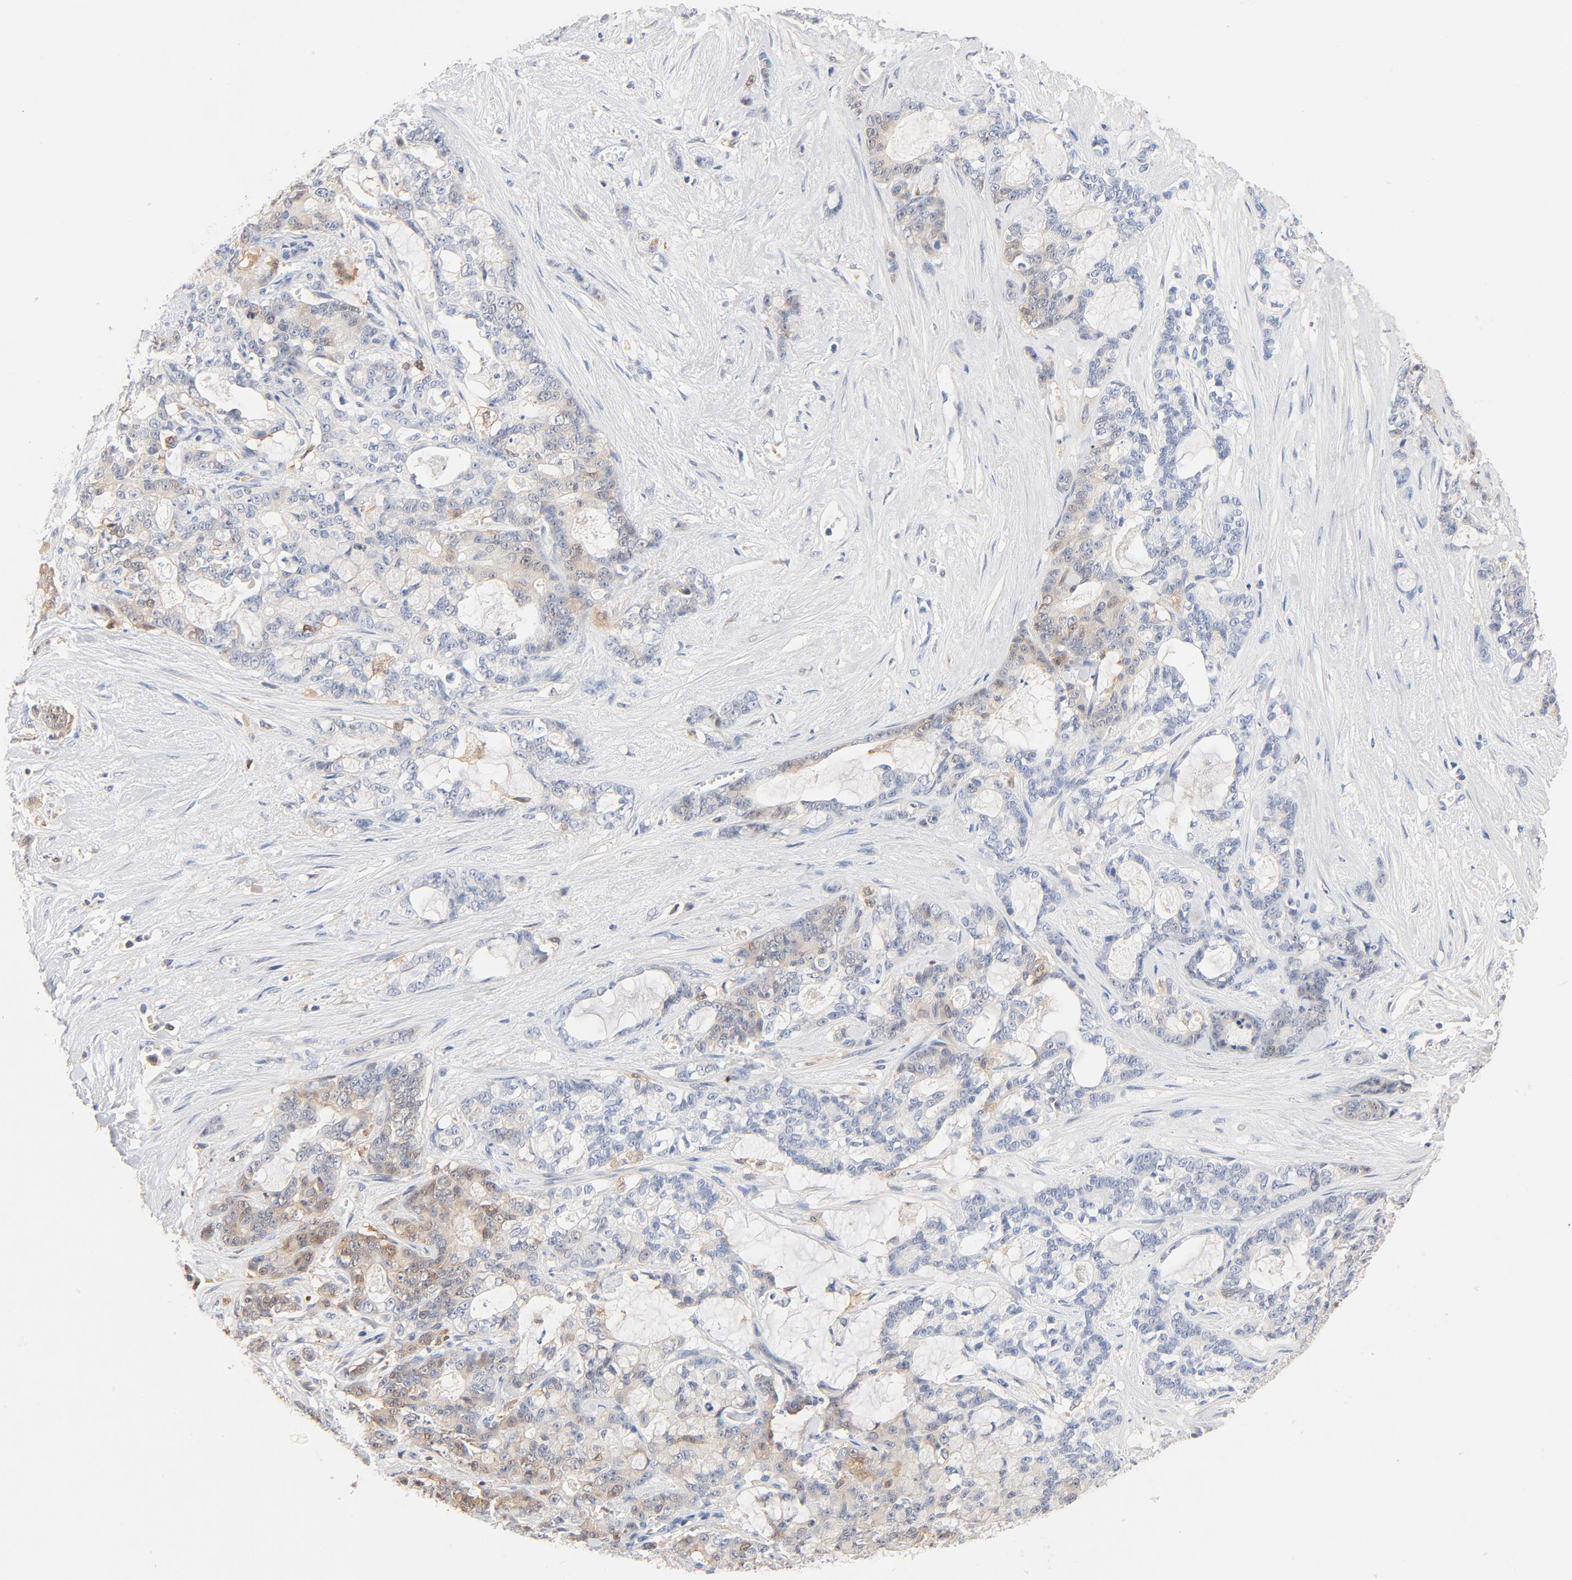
{"staining": {"intensity": "weak", "quantity": "25%-75%", "location": "cytoplasmic/membranous"}, "tissue": "pancreatic cancer", "cell_type": "Tumor cells", "image_type": "cancer", "snomed": [{"axis": "morphology", "description": "Adenocarcinoma, NOS"}, {"axis": "topography", "description": "Pancreas"}], "caption": "Adenocarcinoma (pancreatic) stained for a protein reveals weak cytoplasmic/membranous positivity in tumor cells.", "gene": "STAT1", "patient": {"sex": "female", "age": 73}}